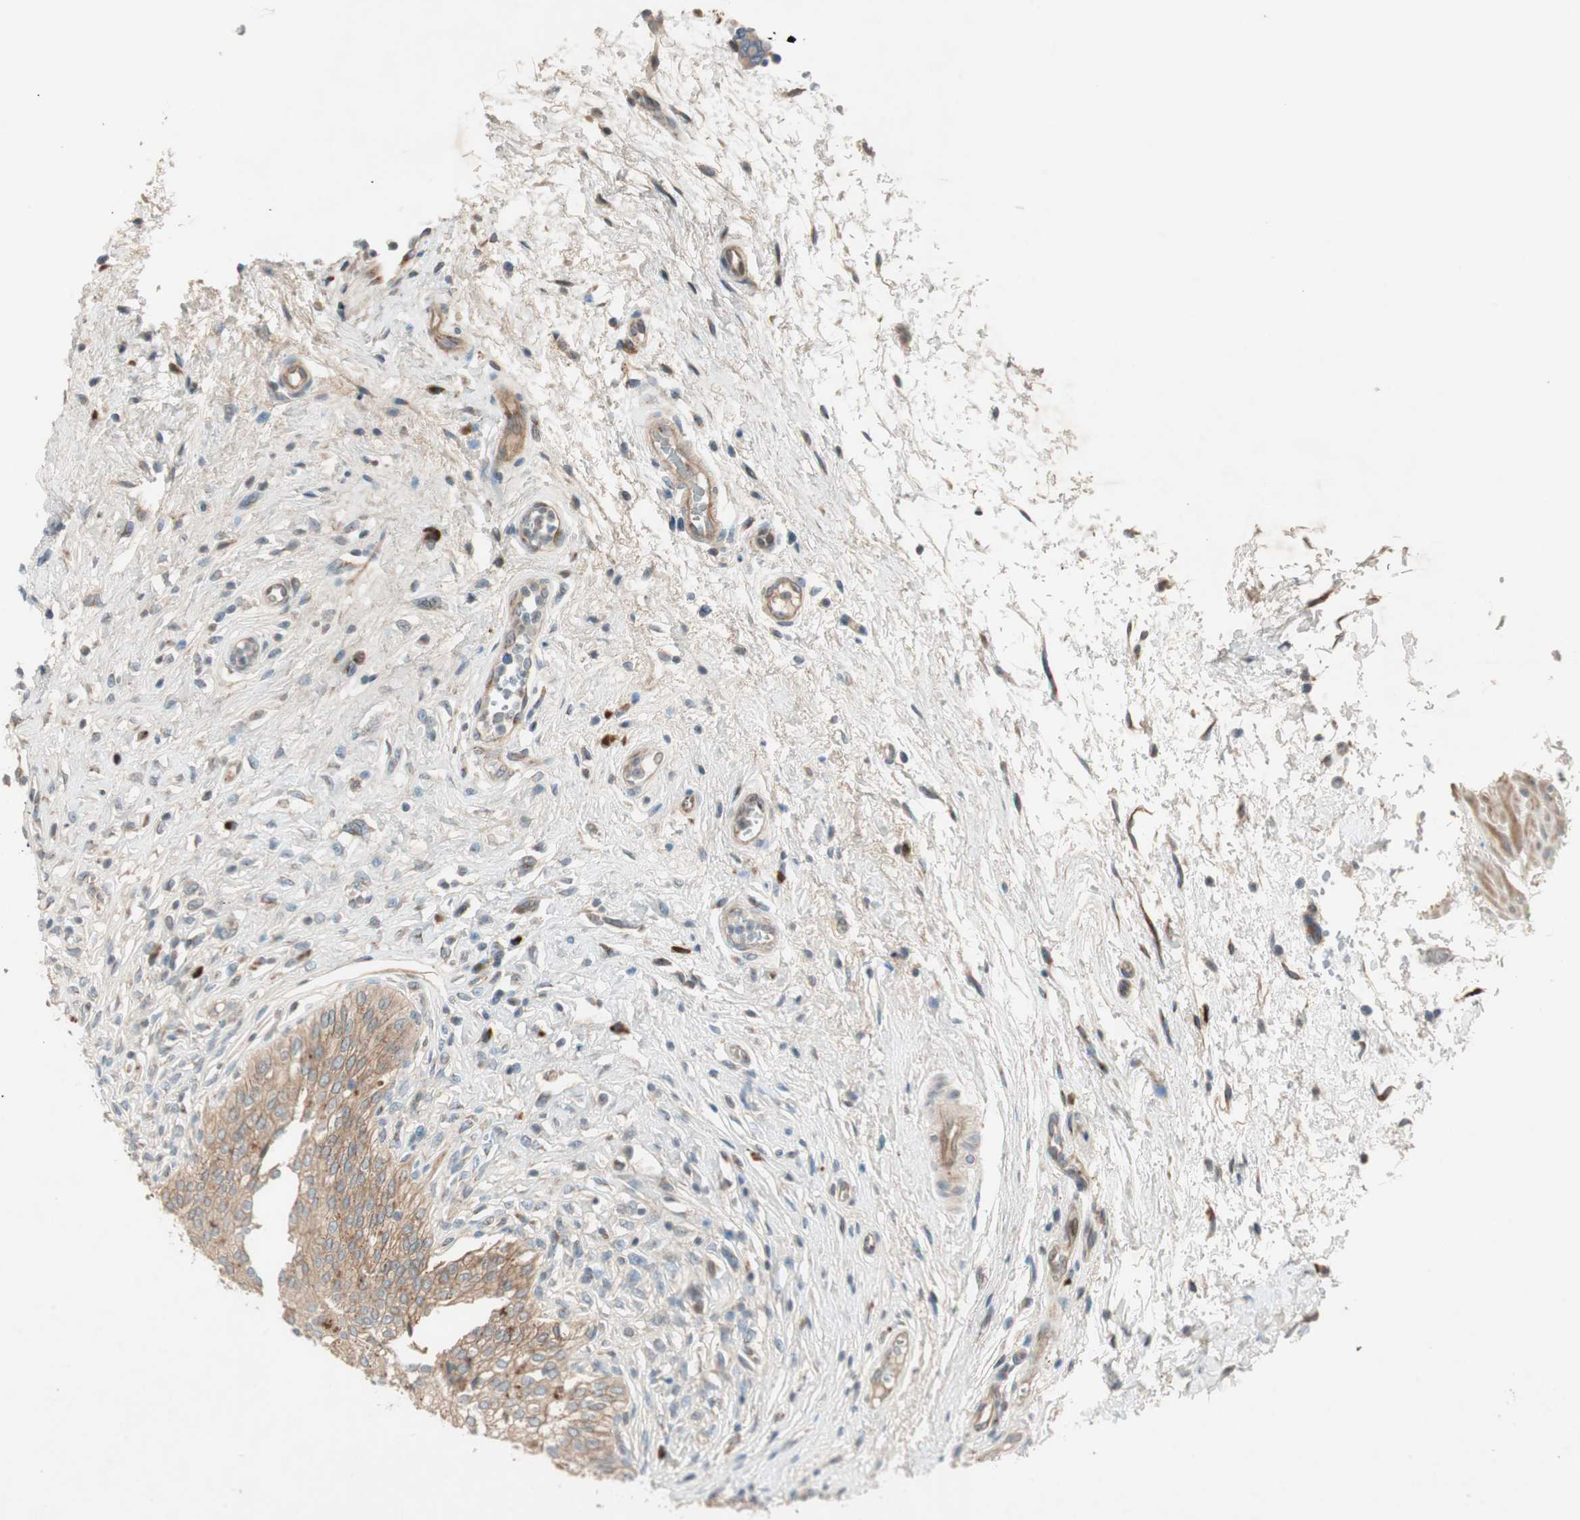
{"staining": {"intensity": "strong", "quantity": ">75%", "location": "cytoplasmic/membranous"}, "tissue": "urinary bladder", "cell_type": "Urothelial cells", "image_type": "normal", "snomed": [{"axis": "morphology", "description": "Normal tissue, NOS"}, {"axis": "morphology", "description": "Urothelial carcinoma, High grade"}, {"axis": "topography", "description": "Urinary bladder"}], "caption": "An immunohistochemistry micrograph of benign tissue is shown. Protein staining in brown highlights strong cytoplasmic/membranous positivity in urinary bladder within urothelial cells. Nuclei are stained in blue.", "gene": "APOO", "patient": {"sex": "male", "age": 46}}